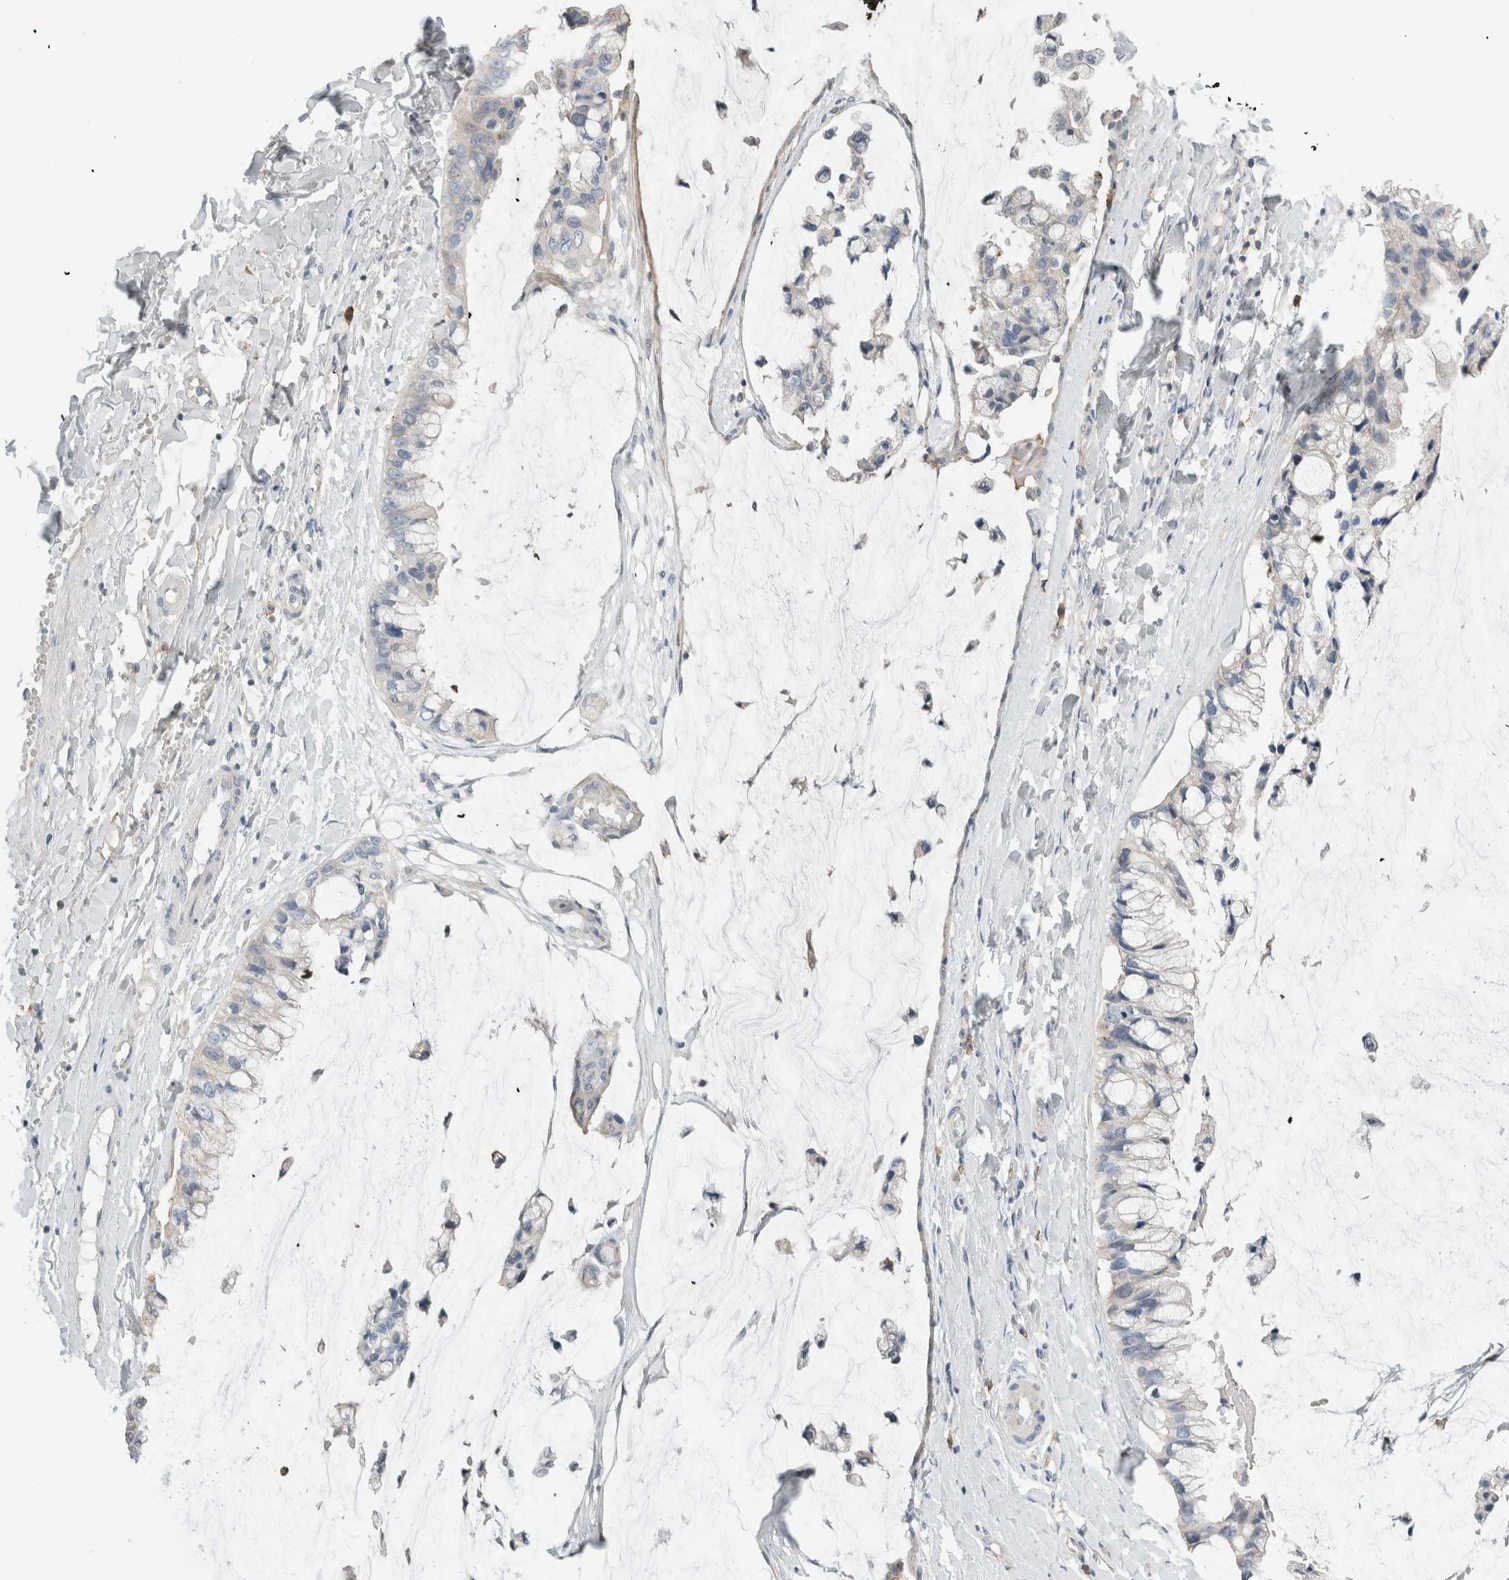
{"staining": {"intensity": "negative", "quantity": "none", "location": "none"}, "tissue": "ovarian cancer", "cell_type": "Tumor cells", "image_type": "cancer", "snomed": [{"axis": "morphology", "description": "Cystadenocarcinoma, mucinous, NOS"}, {"axis": "topography", "description": "Ovary"}], "caption": "A photomicrograph of human ovarian mucinous cystadenocarcinoma is negative for staining in tumor cells.", "gene": "ERCC6L2", "patient": {"sex": "female", "age": 39}}